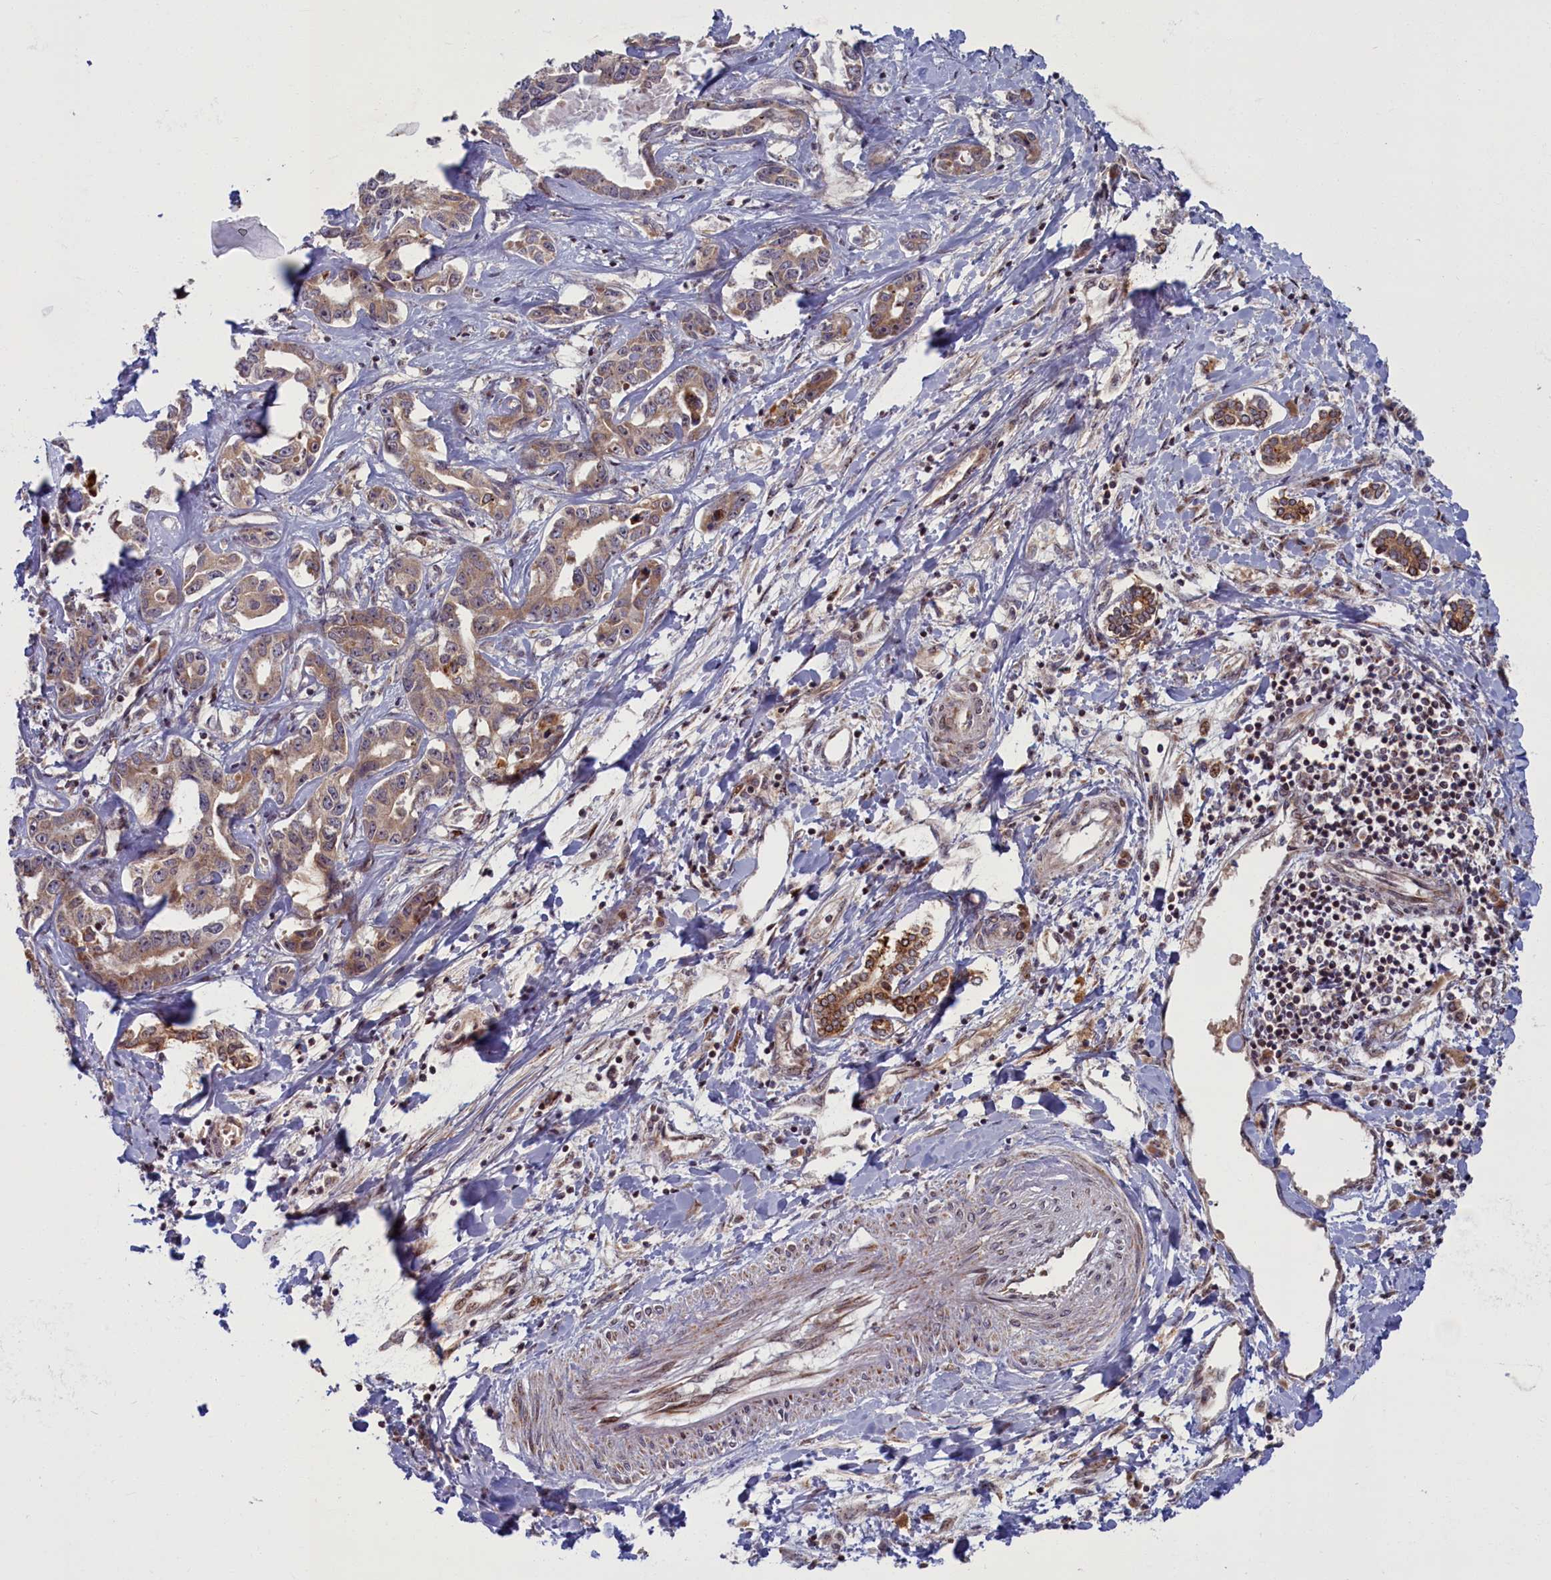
{"staining": {"intensity": "weak", "quantity": ">75%", "location": "cytoplasmic/membranous"}, "tissue": "liver cancer", "cell_type": "Tumor cells", "image_type": "cancer", "snomed": [{"axis": "morphology", "description": "Cholangiocarcinoma"}, {"axis": "topography", "description": "Liver"}], "caption": "Protein staining of liver cholangiocarcinoma tissue displays weak cytoplasmic/membranous staining in approximately >75% of tumor cells. (Stains: DAB in brown, nuclei in blue, Microscopy: brightfield microscopy at high magnification).", "gene": "PLA2G10", "patient": {"sex": "male", "age": 59}}